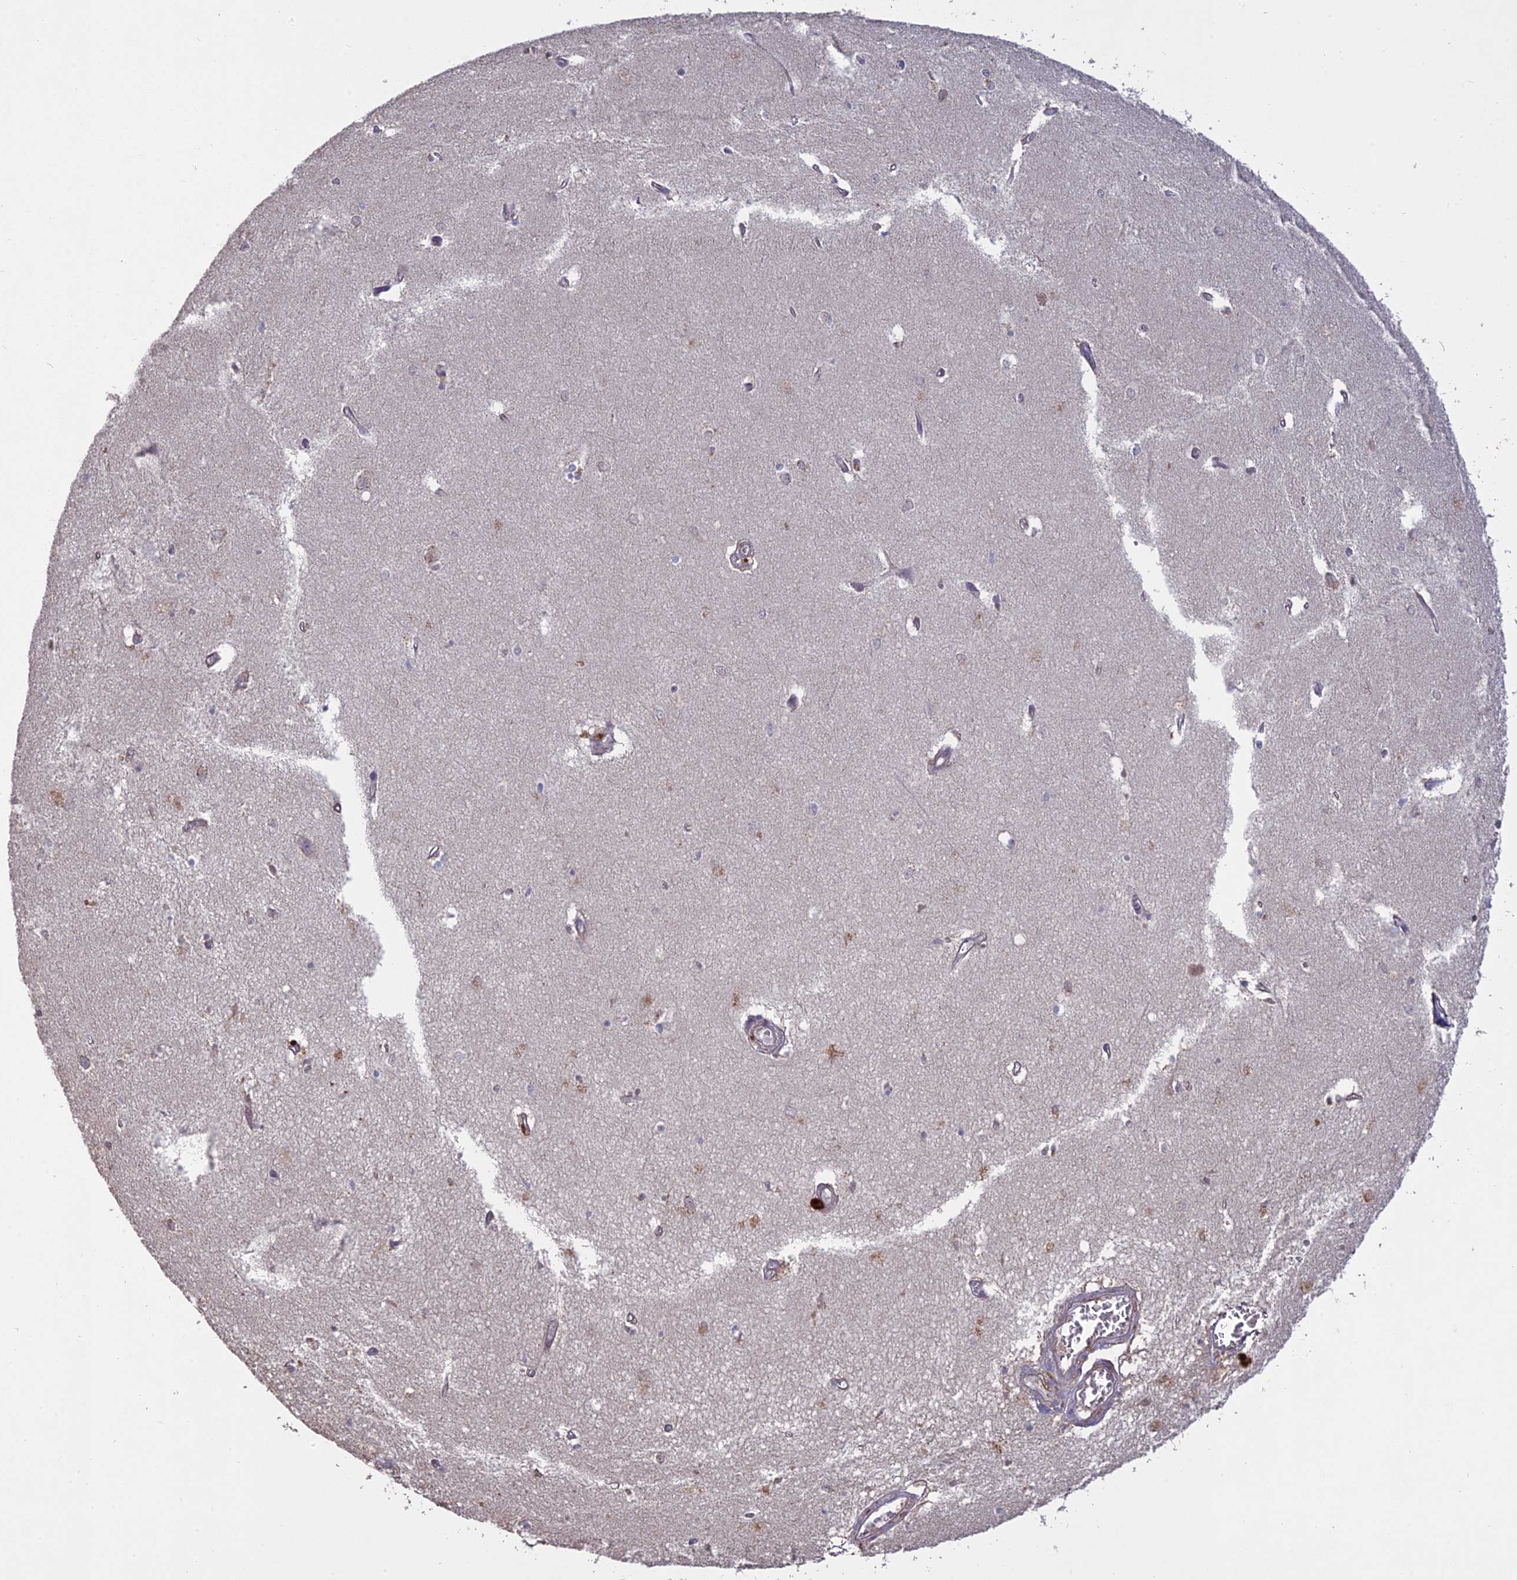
{"staining": {"intensity": "negative", "quantity": "none", "location": "none"}, "tissue": "hippocampus", "cell_type": "Glial cells", "image_type": "normal", "snomed": [{"axis": "morphology", "description": "Normal tissue, NOS"}, {"axis": "topography", "description": "Hippocampus"}], "caption": "IHC micrograph of benign hippocampus: hippocampus stained with DAB displays no significant protein staining in glial cells.", "gene": "PPIC", "patient": {"sex": "female", "age": 64}}